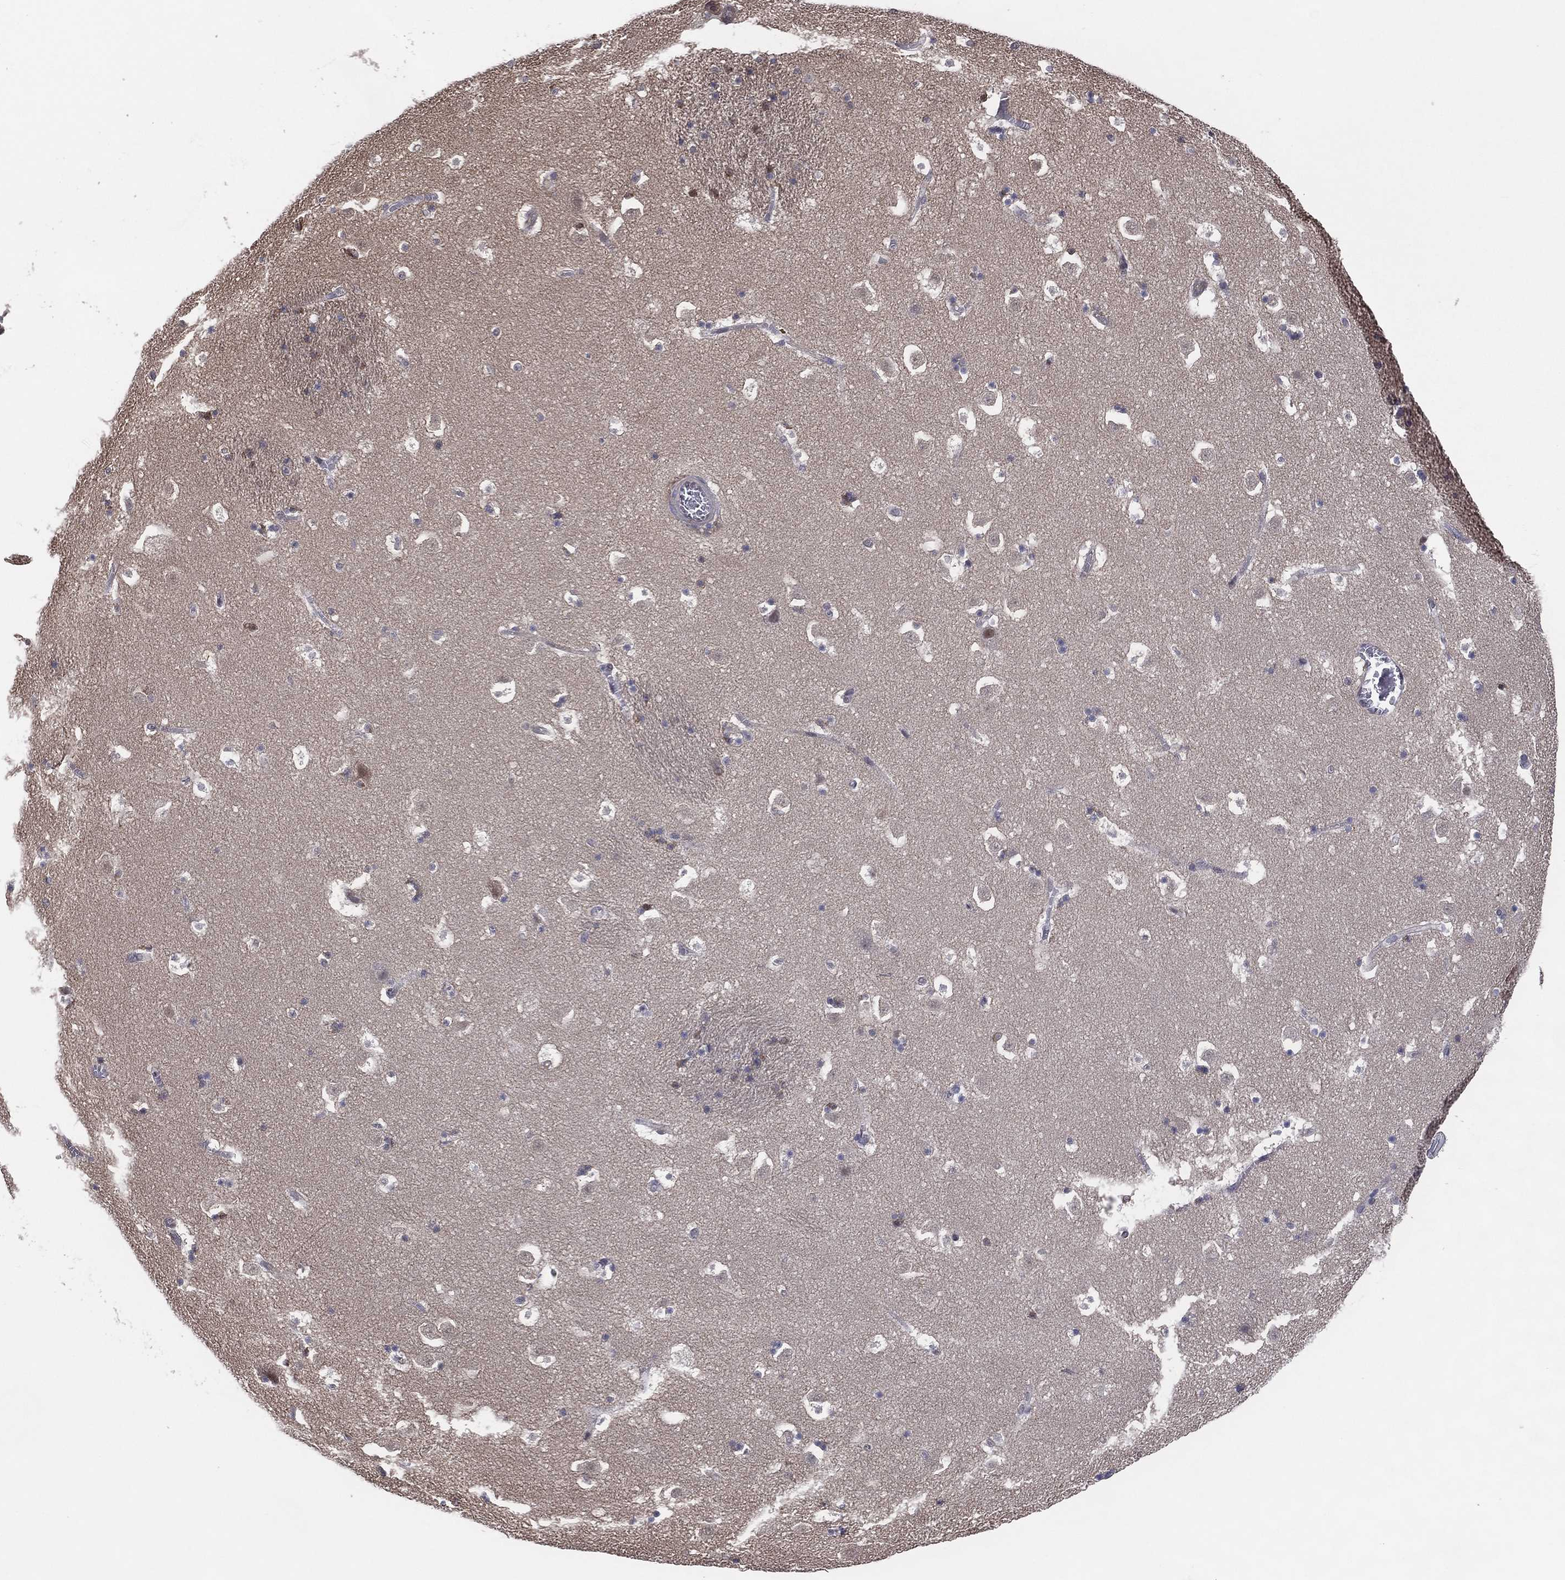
{"staining": {"intensity": "moderate", "quantity": "<25%", "location": "cytoplasmic/membranous"}, "tissue": "caudate", "cell_type": "Glial cells", "image_type": "normal", "snomed": [{"axis": "morphology", "description": "Normal tissue, NOS"}, {"axis": "topography", "description": "Lateral ventricle wall"}], "caption": "Glial cells display low levels of moderate cytoplasmic/membranous expression in about <25% of cells in normal caudate.", "gene": "ICOSLG", "patient": {"sex": "female", "age": 42}}